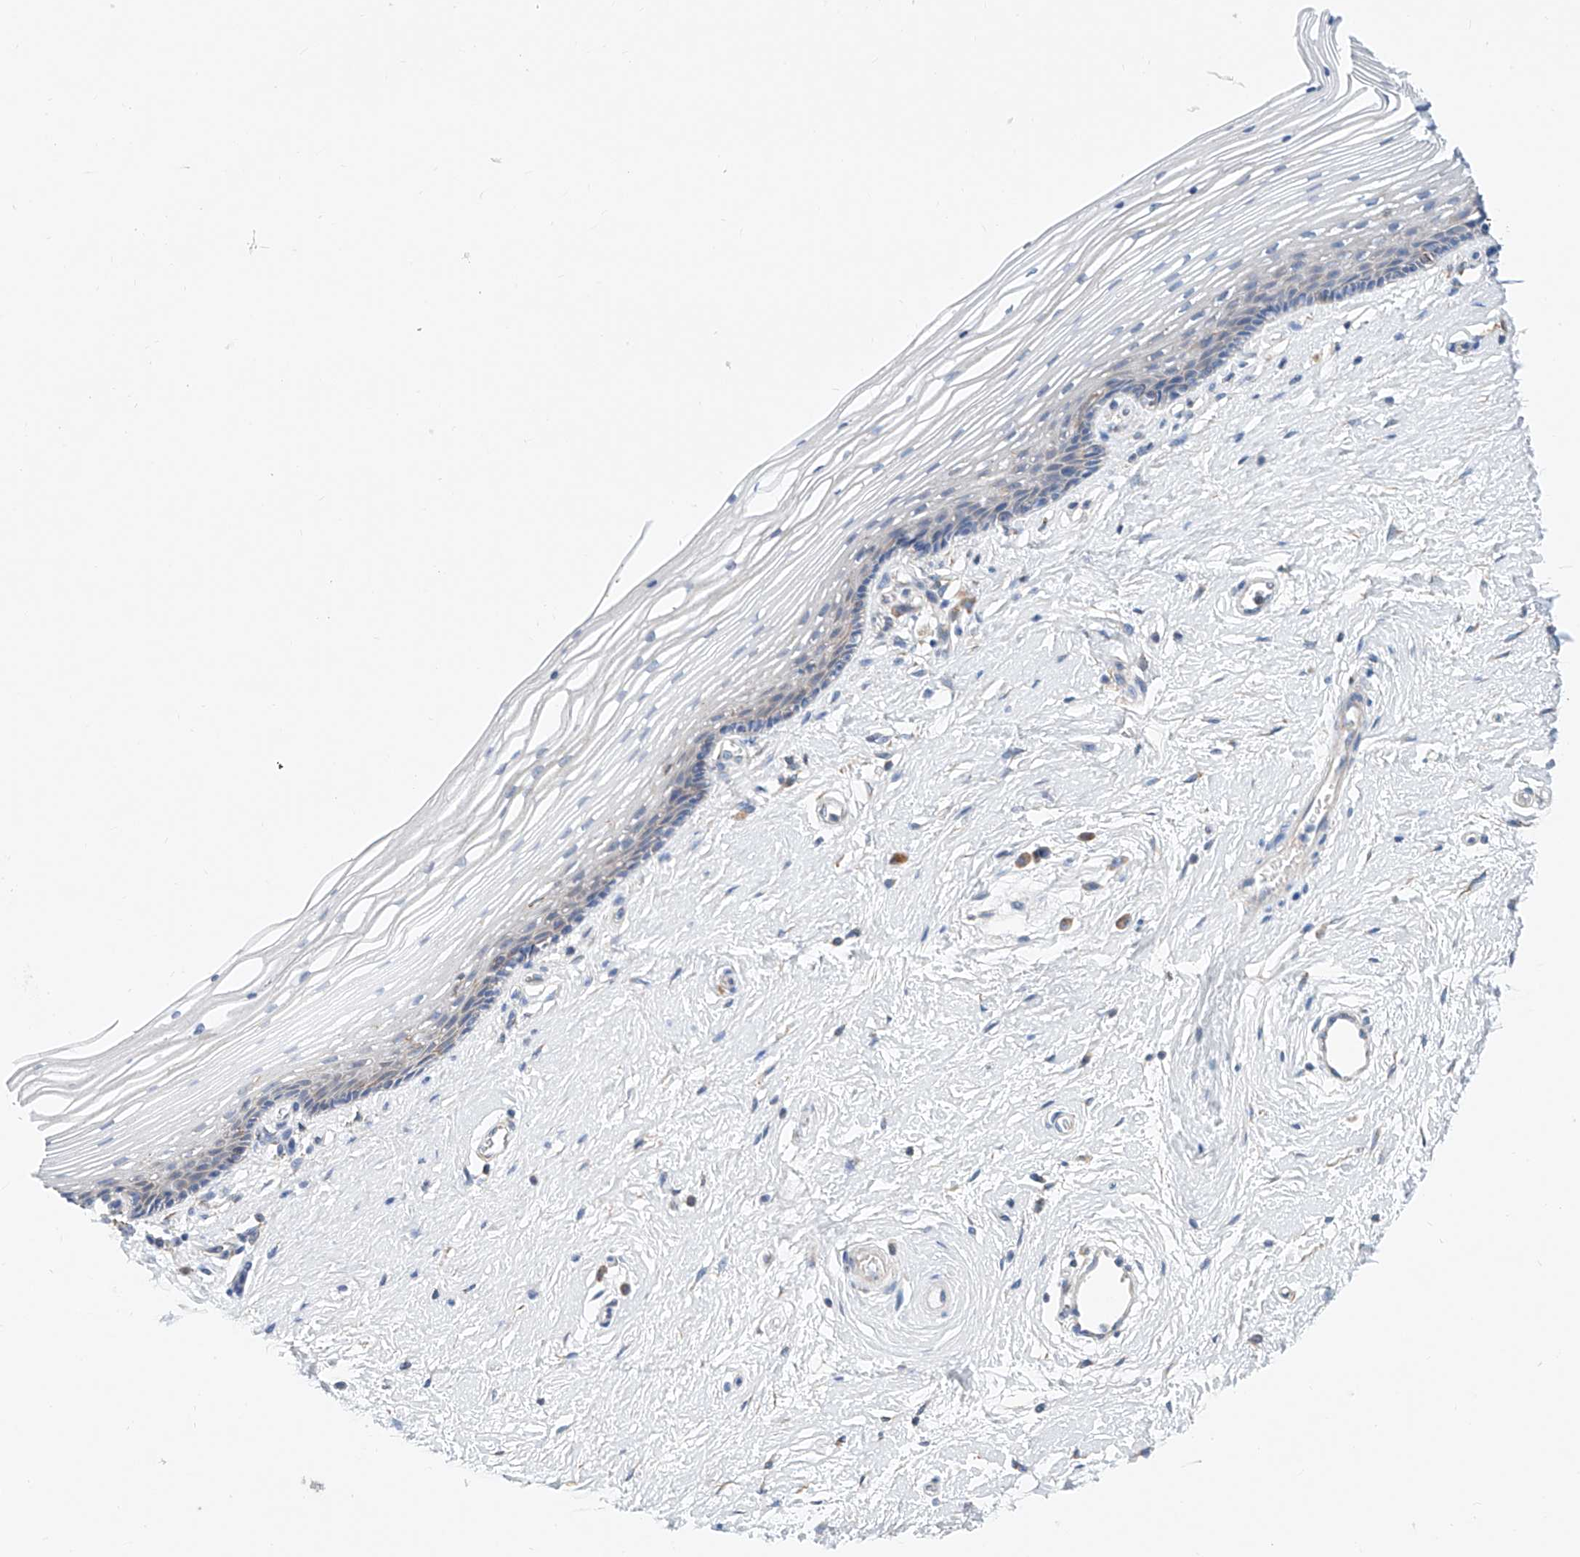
{"staining": {"intensity": "negative", "quantity": "none", "location": "none"}, "tissue": "vagina", "cell_type": "Squamous epithelial cells", "image_type": "normal", "snomed": [{"axis": "morphology", "description": "Normal tissue, NOS"}, {"axis": "topography", "description": "Vagina"}], "caption": "High power microscopy image of an IHC histopathology image of unremarkable vagina, revealing no significant expression in squamous epithelial cells.", "gene": "MAD2L1", "patient": {"sex": "female", "age": 46}}